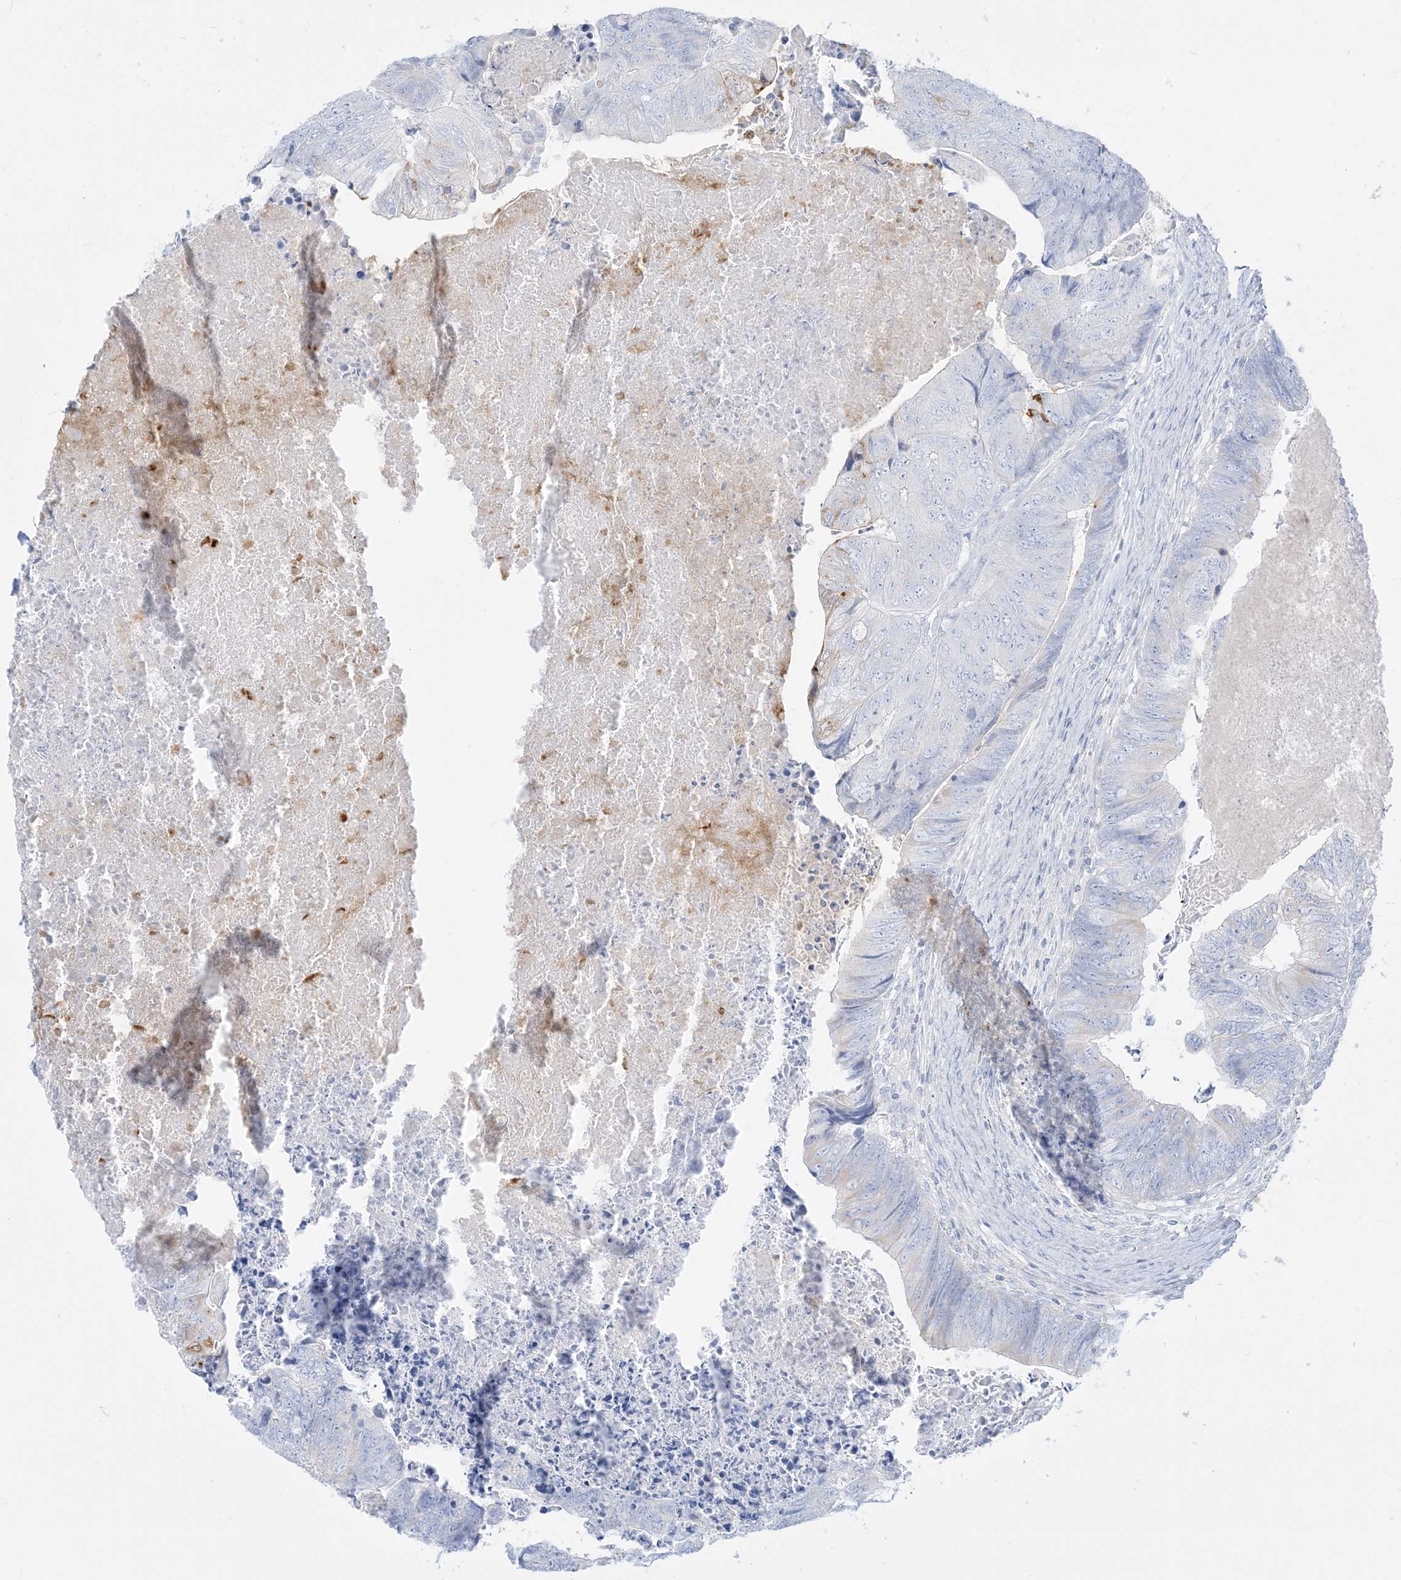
{"staining": {"intensity": "negative", "quantity": "none", "location": "none"}, "tissue": "colorectal cancer", "cell_type": "Tumor cells", "image_type": "cancer", "snomed": [{"axis": "morphology", "description": "Adenocarcinoma, NOS"}, {"axis": "topography", "description": "Colon"}], "caption": "The IHC photomicrograph has no significant positivity in tumor cells of colorectal adenocarcinoma tissue. (Brightfield microscopy of DAB immunohistochemistry (IHC) at high magnification).", "gene": "SLC26A3", "patient": {"sex": "female", "age": 67}}